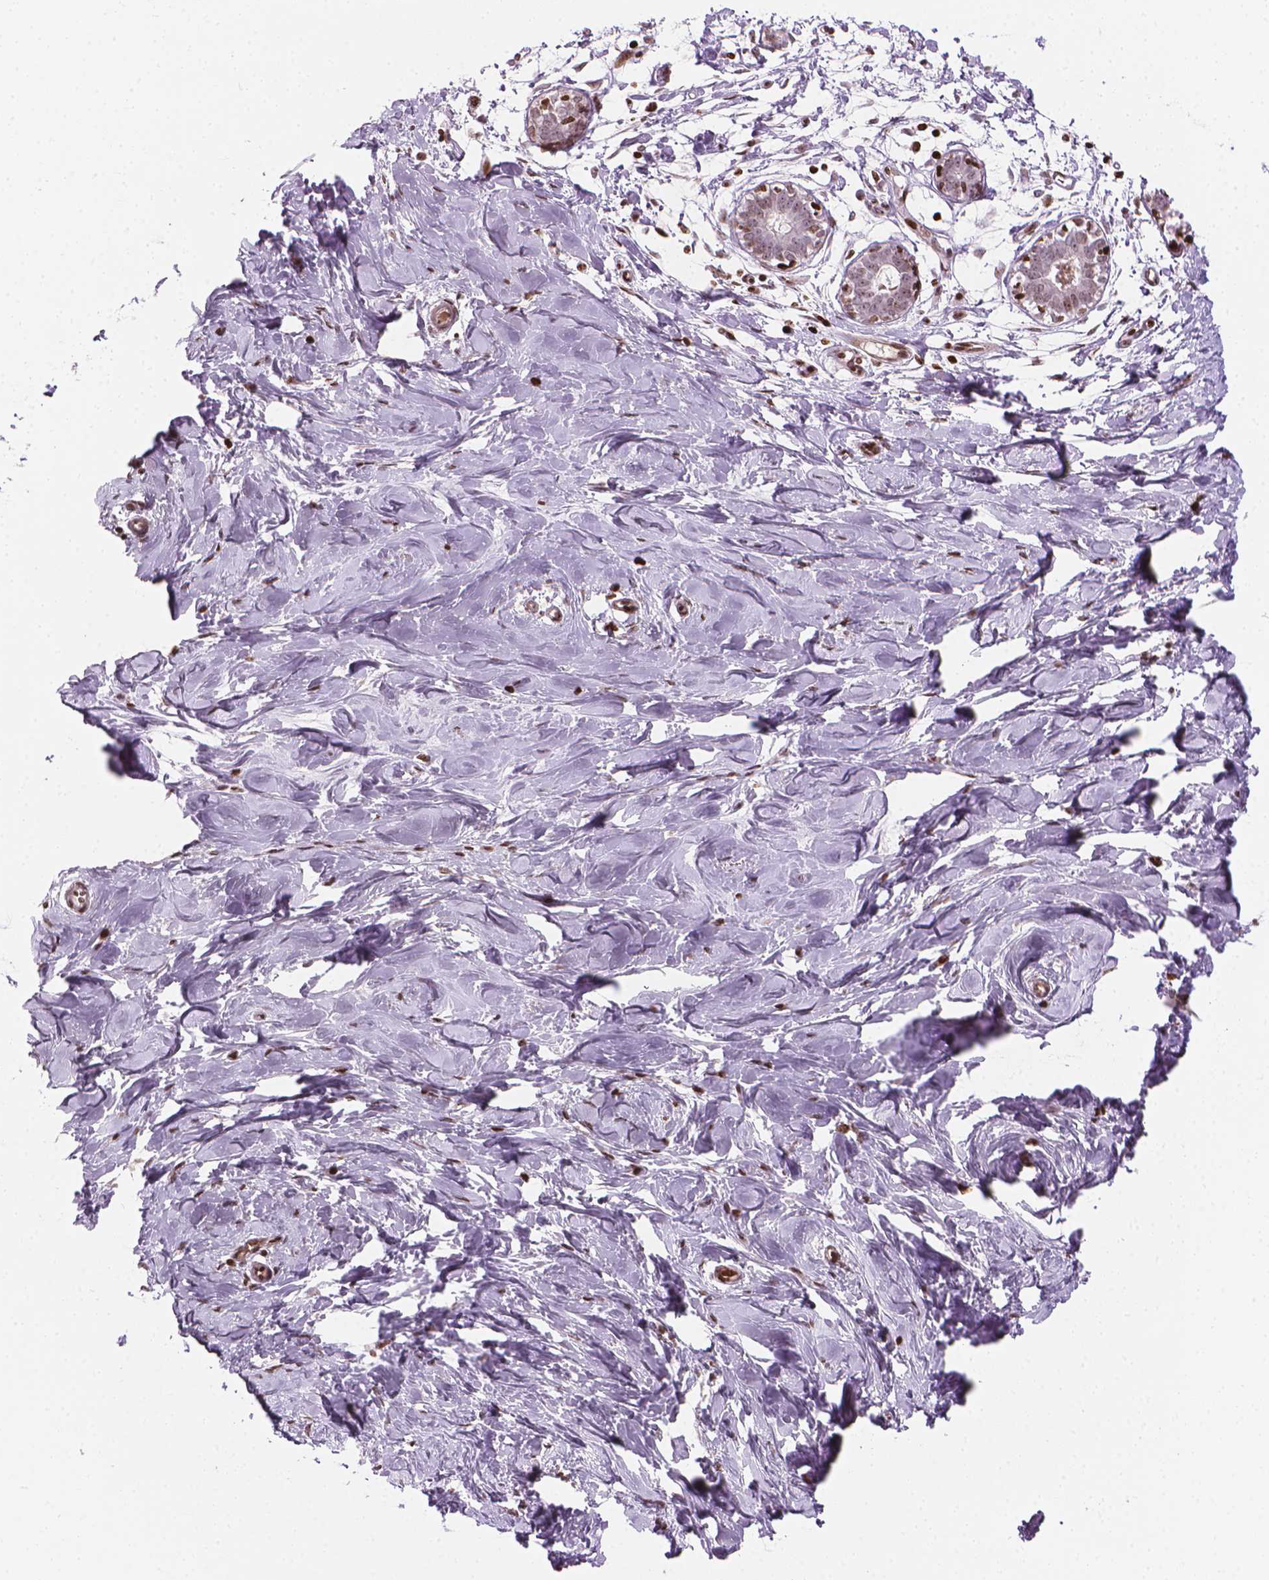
{"staining": {"intensity": "moderate", "quantity": "<25%", "location": "nuclear"}, "tissue": "breast", "cell_type": "Adipocytes", "image_type": "normal", "snomed": [{"axis": "morphology", "description": "Normal tissue, NOS"}, {"axis": "topography", "description": "Breast"}], "caption": "Moderate nuclear protein expression is present in approximately <25% of adipocytes in breast. (Brightfield microscopy of DAB IHC at high magnification).", "gene": "PIP4K2A", "patient": {"sex": "female", "age": 27}}